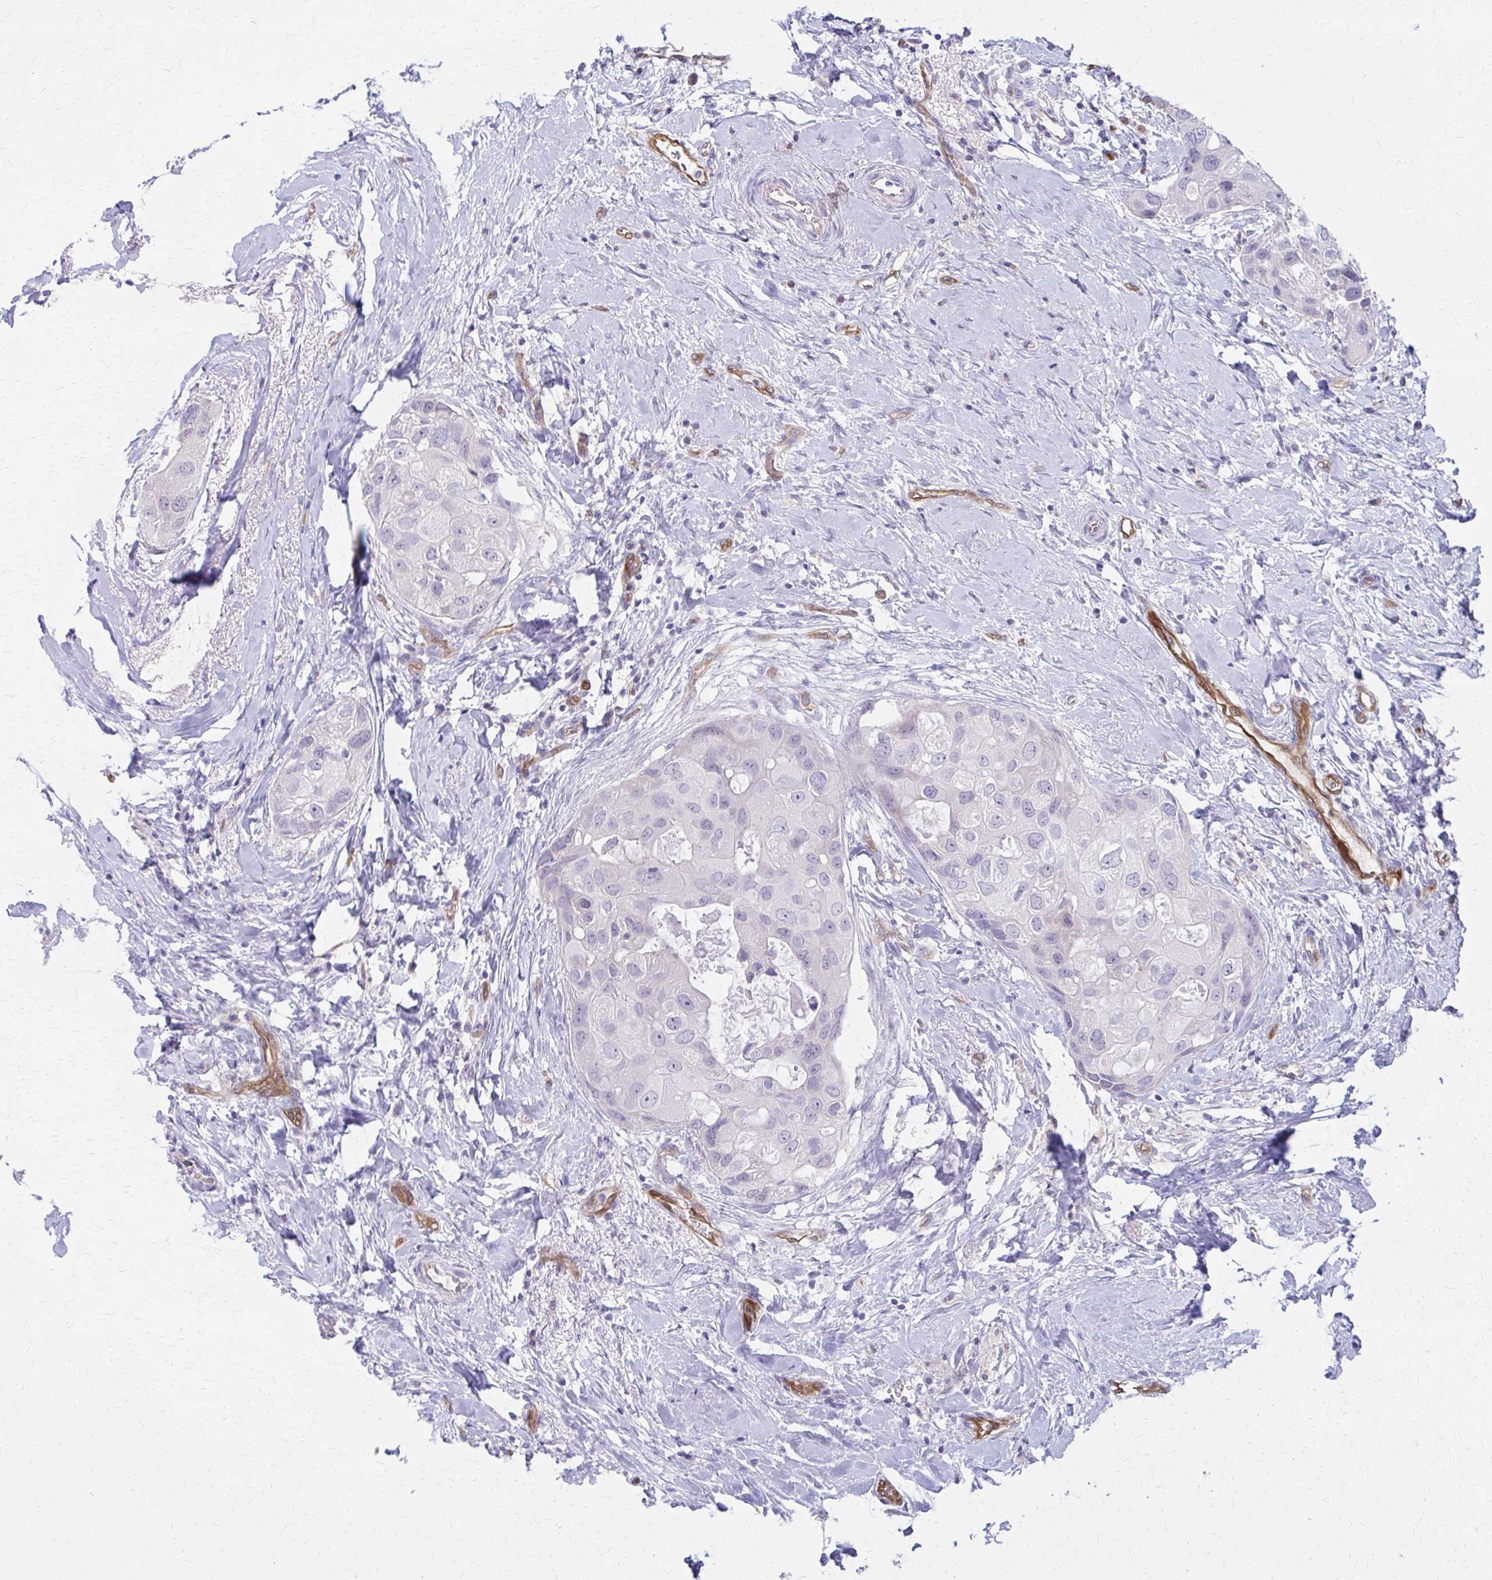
{"staining": {"intensity": "negative", "quantity": "none", "location": "none"}, "tissue": "breast cancer", "cell_type": "Tumor cells", "image_type": "cancer", "snomed": [{"axis": "morphology", "description": "Duct carcinoma"}, {"axis": "topography", "description": "Breast"}], "caption": "Protein analysis of breast cancer displays no significant staining in tumor cells.", "gene": "CLIC2", "patient": {"sex": "female", "age": 43}}